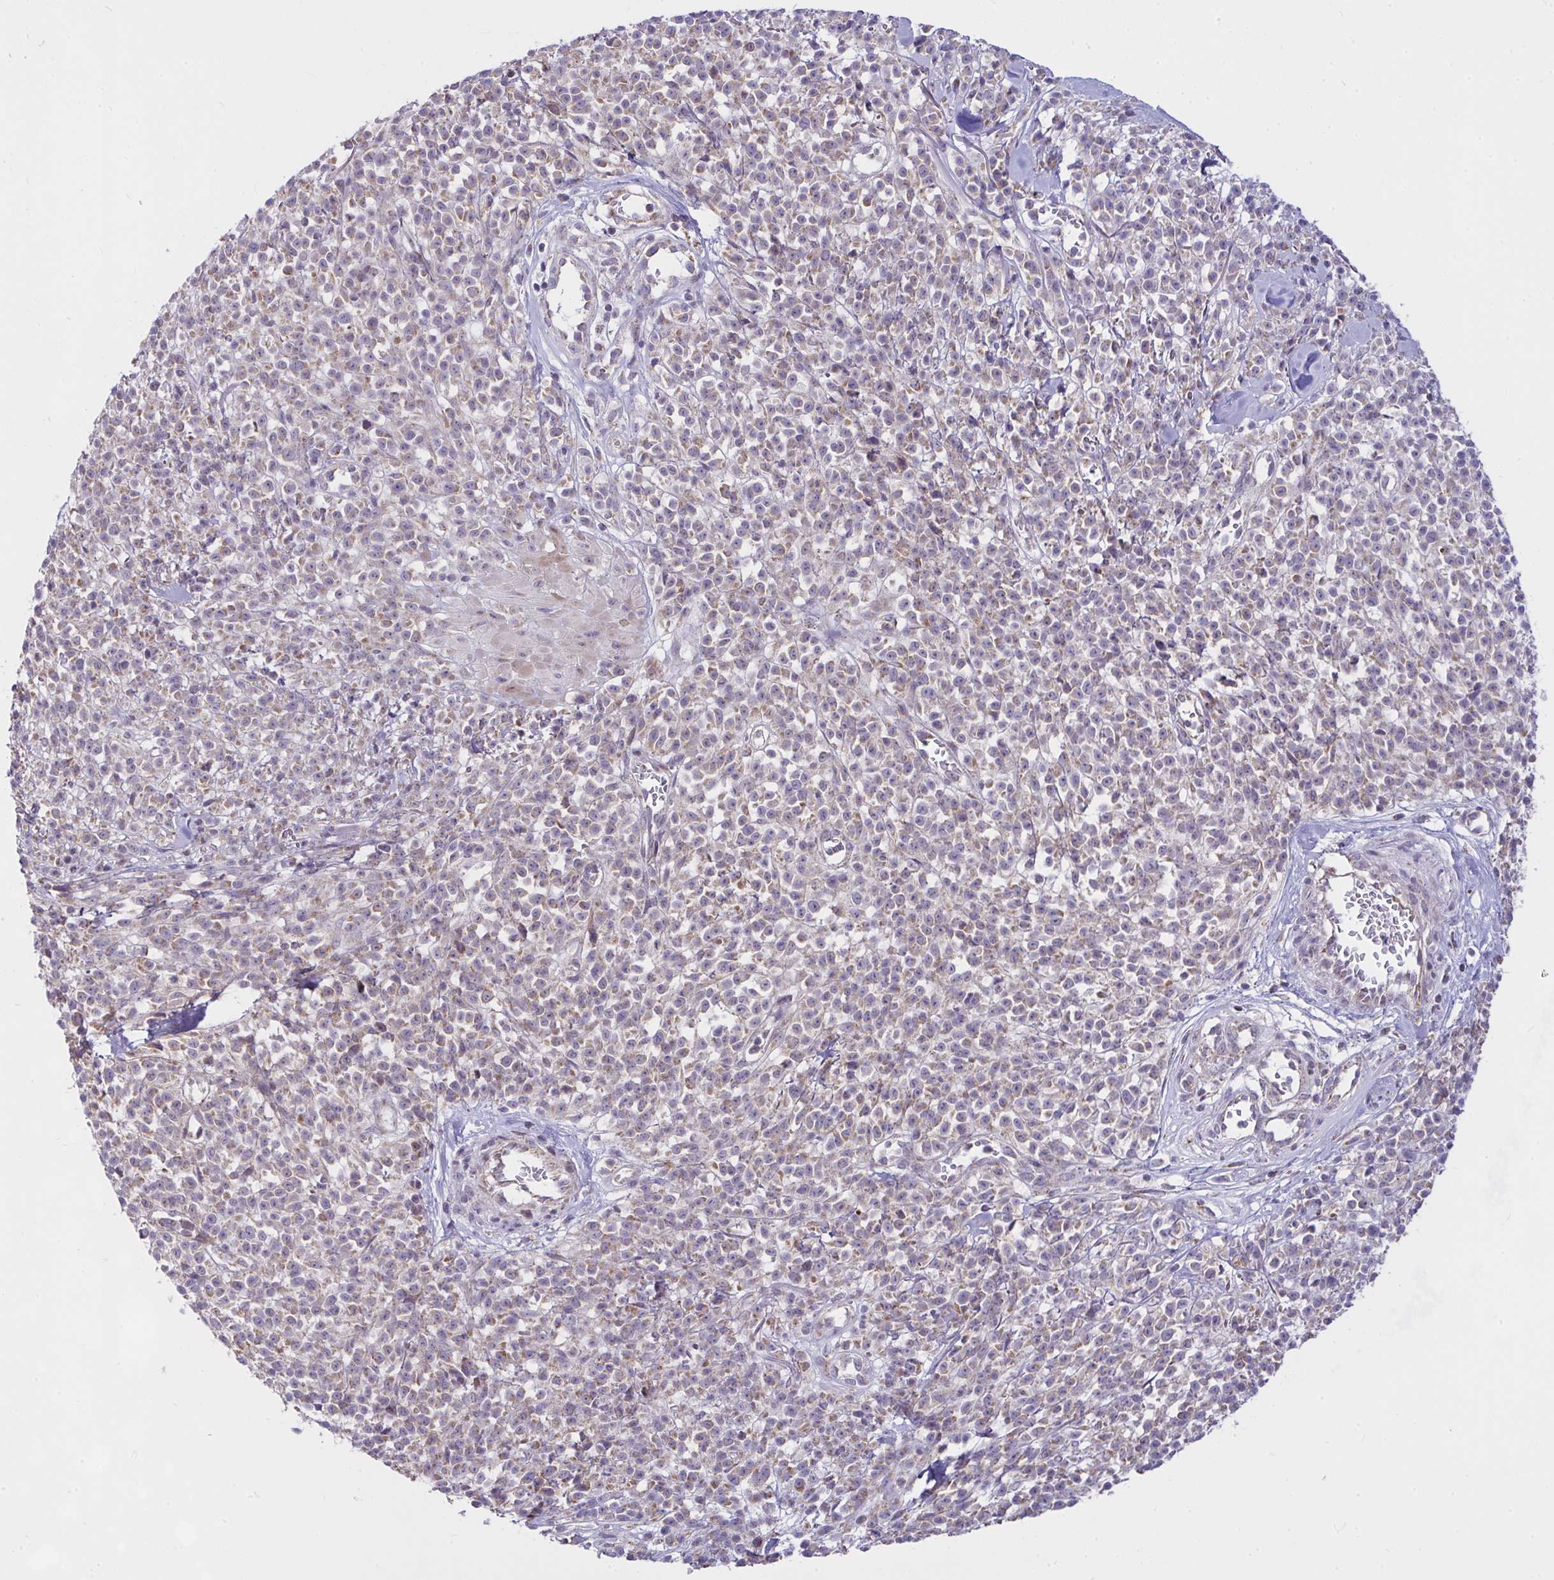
{"staining": {"intensity": "weak", "quantity": "25%-75%", "location": "cytoplasmic/membranous"}, "tissue": "melanoma", "cell_type": "Tumor cells", "image_type": "cancer", "snomed": [{"axis": "morphology", "description": "Malignant melanoma, NOS"}, {"axis": "topography", "description": "Skin"}, {"axis": "topography", "description": "Skin of trunk"}], "caption": "Immunohistochemistry histopathology image of neoplastic tissue: melanoma stained using immunohistochemistry displays low levels of weak protein expression localized specifically in the cytoplasmic/membranous of tumor cells, appearing as a cytoplasmic/membranous brown color.", "gene": "CEP63", "patient": {"sex": "male", "age": 74}}